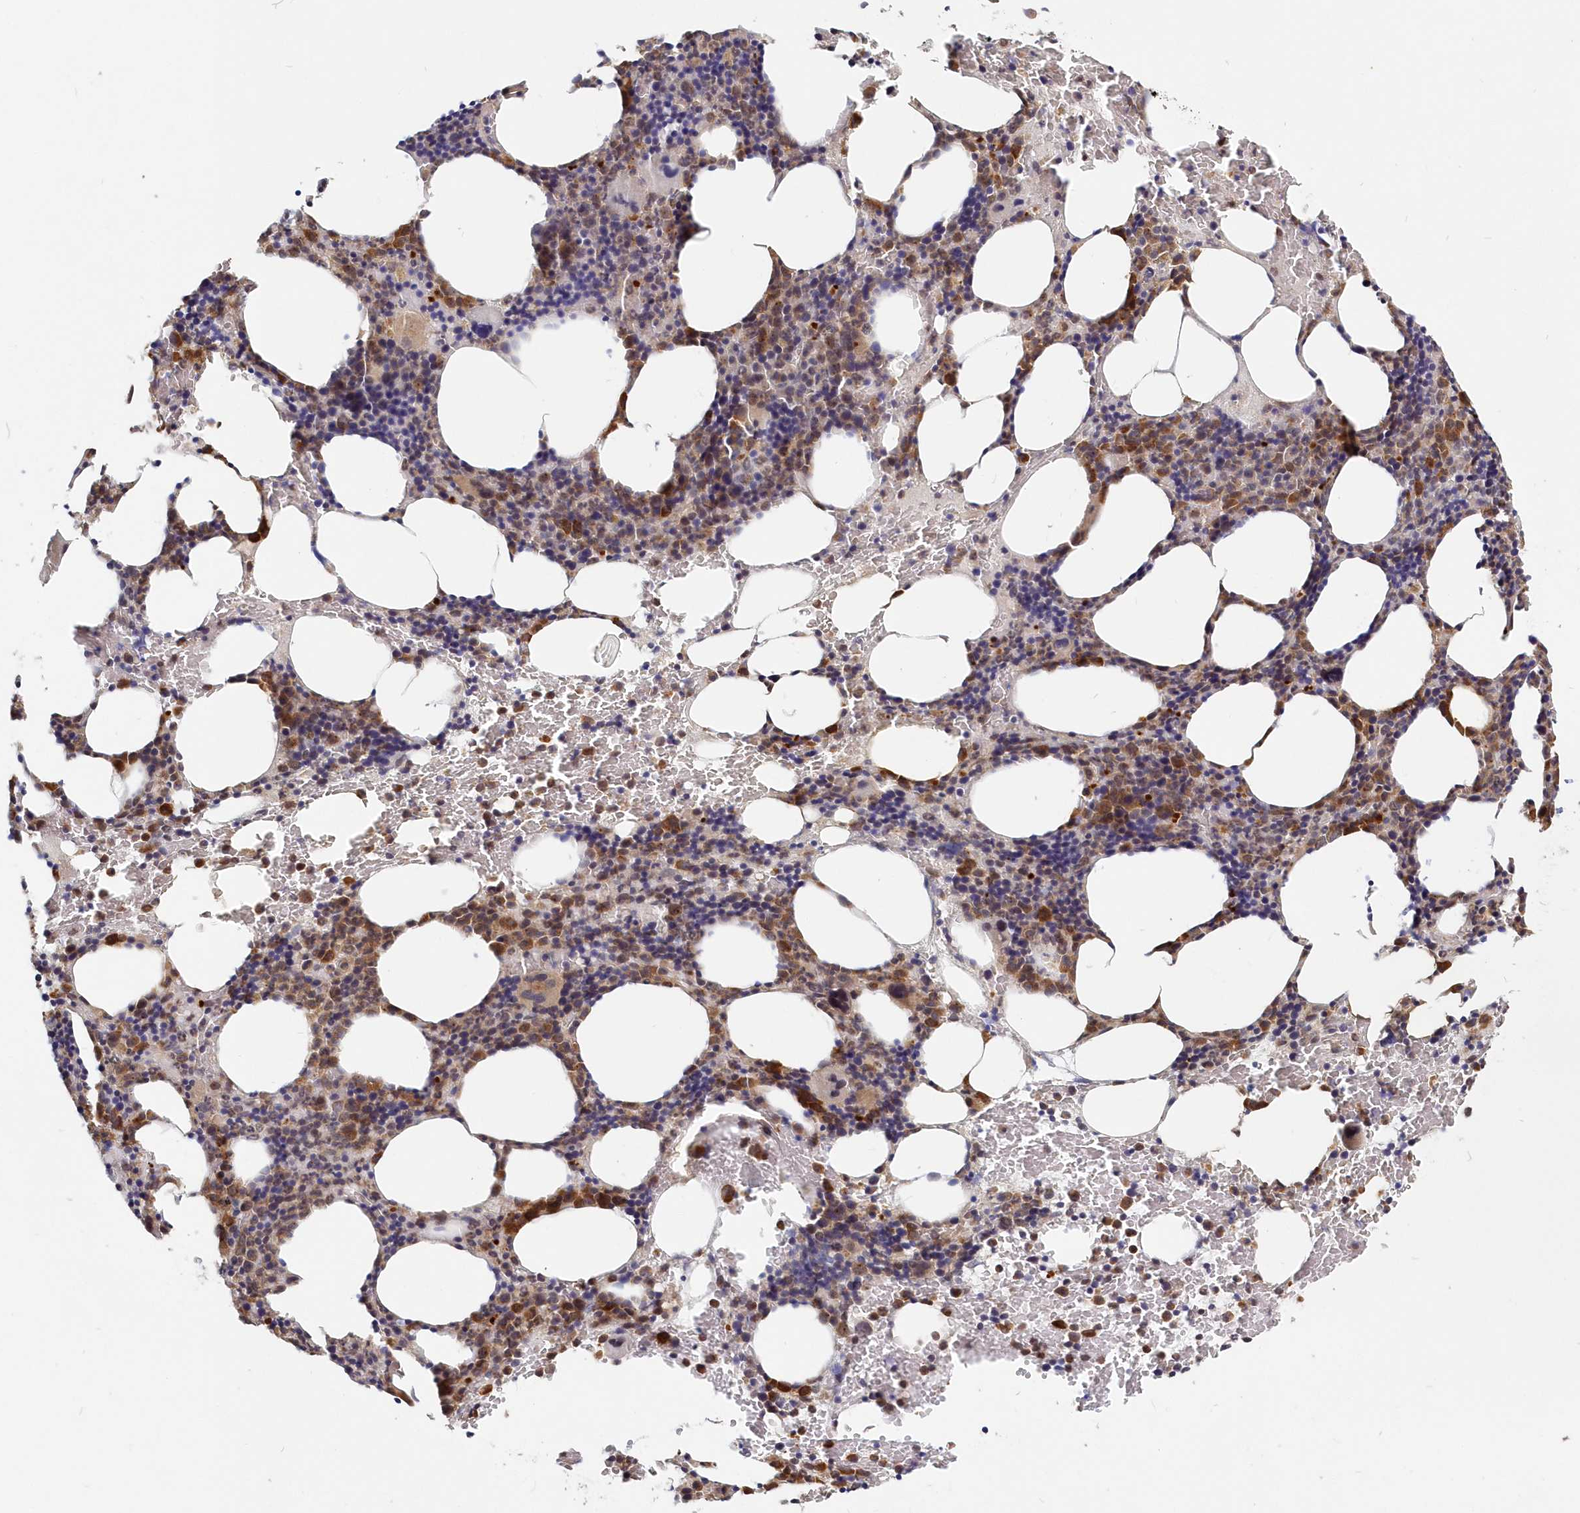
{"staining": {"intensity": "moderate", "quantity": "25%-75%", "location": "cytoplasmic/membranous"}, "tissue": "bone marrow", "cell_type": "Hematopoietic cells", "image_type": "normal", "snomed": [{"axis": "morphology", "description": "Normal tissue, NOS"}, {"axis": "topography", "description": "Bone marrow"}], "caption": "Unremarkable bone marrow exhibits moderate cytoplasmic/membranous expression in approximately 25%-75% of hematopoietic cells, visualized by immunohistochemistry.", "gene": "KATNA1", "patient": {"sex": "male", "age": 62}}